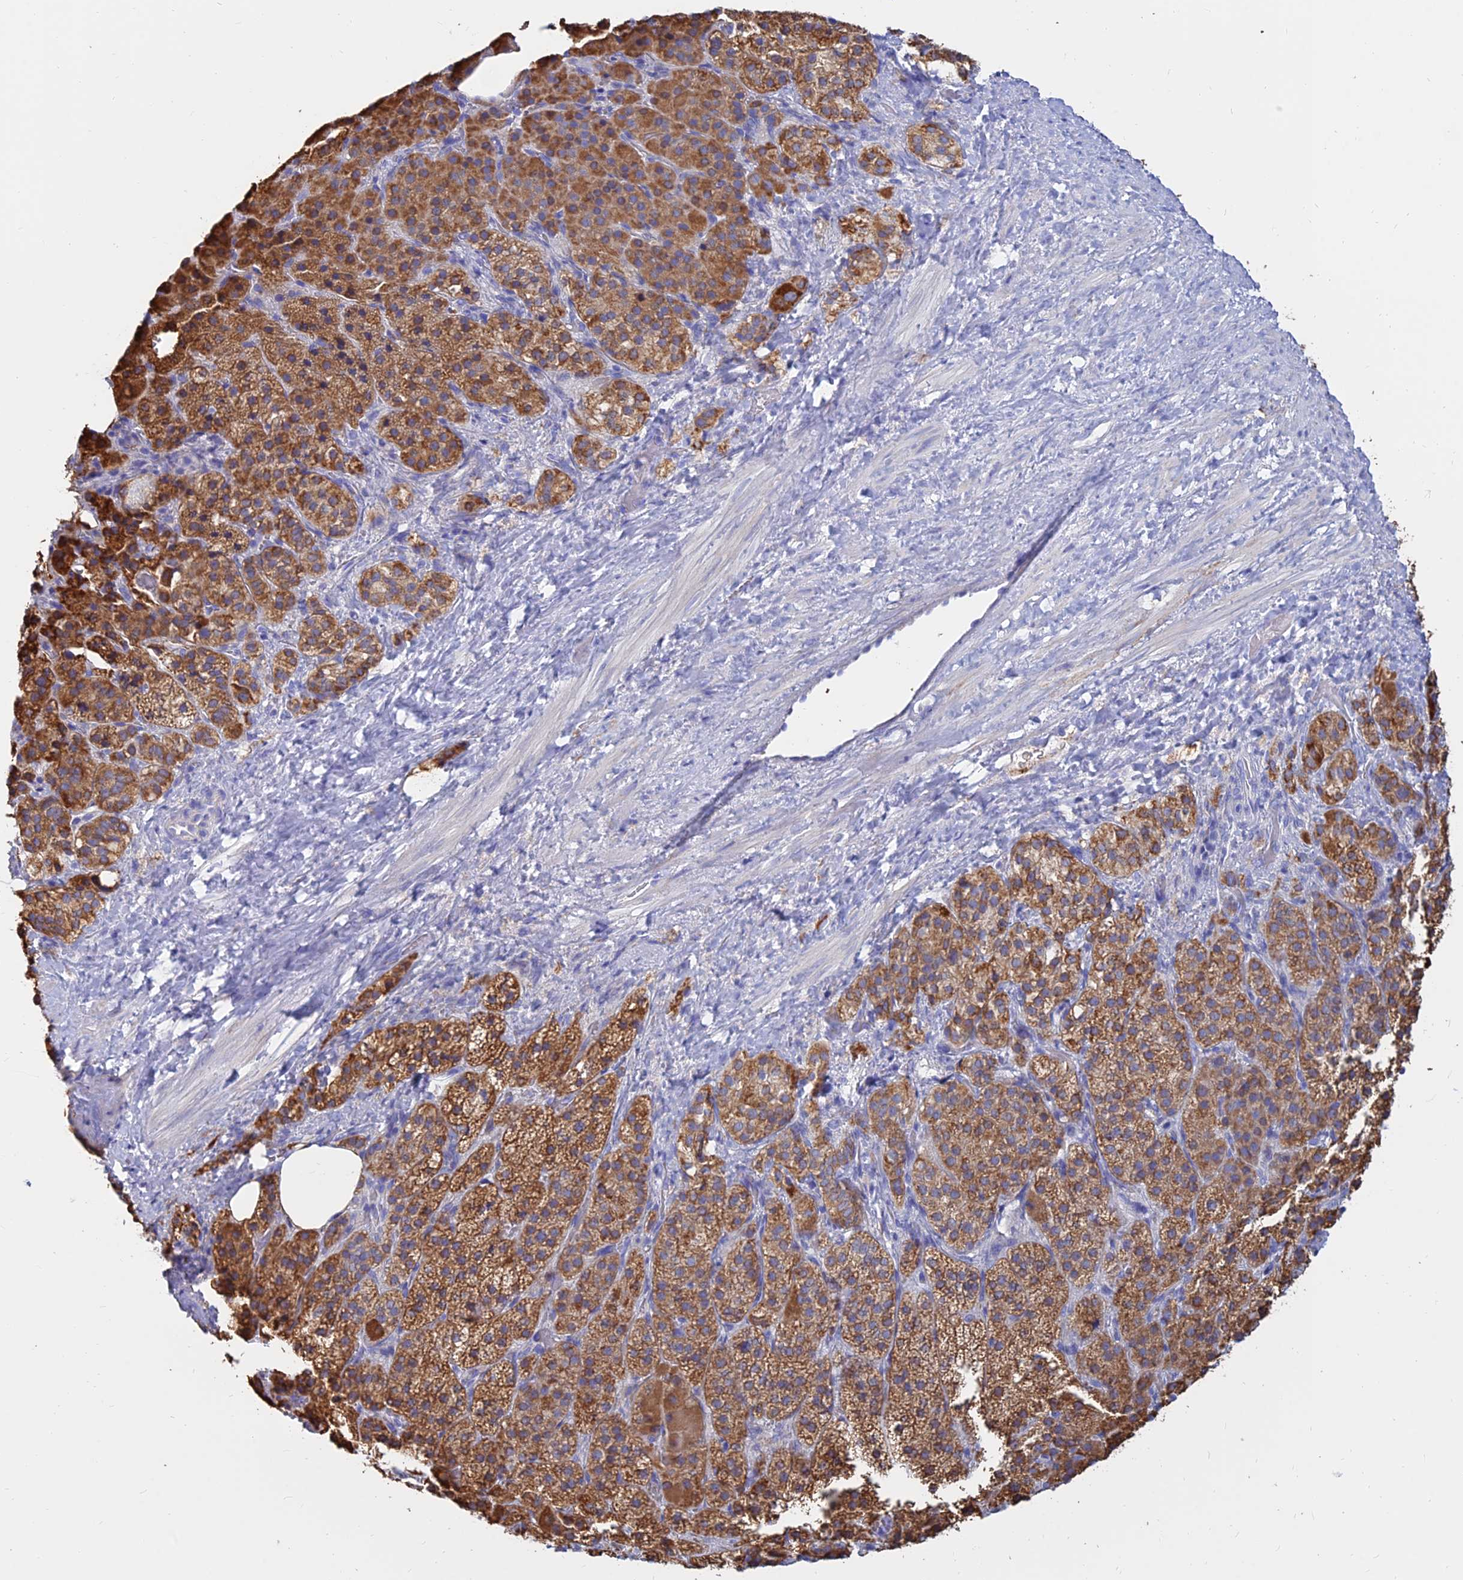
{"staining": {"intensity": "strong", "quantity": ">75%", "location": "cytoplasmic/membranous"}, "tissue": "adrenal gland", "cell_type": "Glandular cells", "image_type": "normal", "snomed": [{"axis": "morphology", "description": "Normal tissue, NOS"}, {"axis": "topography", "description": "Adrenal gland"}], "caption": "Immunohistochemistry of unremarkable human adrenal gland displays high levels of strong cytoplasmic/membranous positivity in approximately >75% of glandular cells.", "gene": "MGST1", "patient": {"sex": "female", "age": 59}}